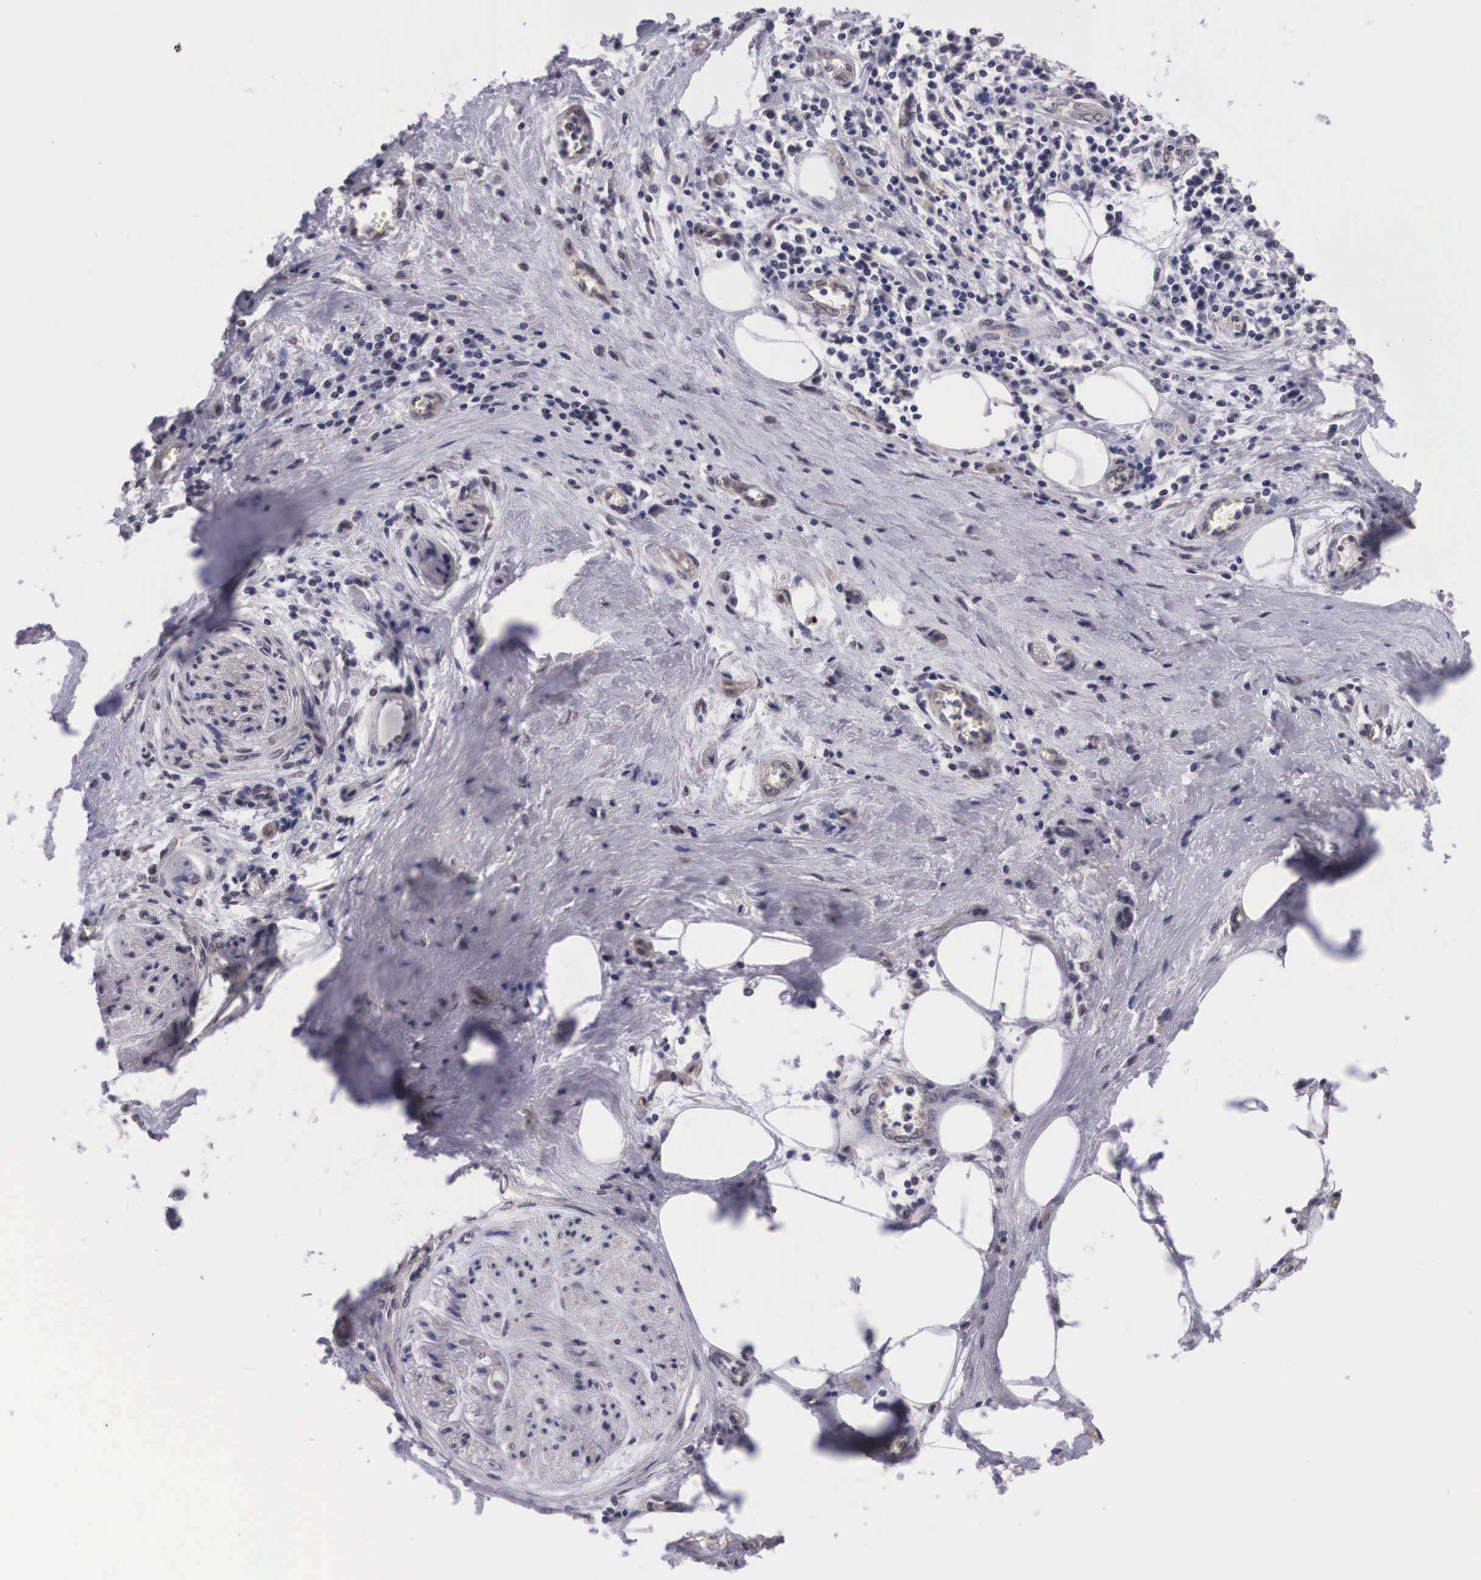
{"staining": {"intensity": "weak", "quantity": "<25%", "location": "cytoplasmic/membranous"}, "tissue": "pancreatic cancer", "cell_type": "Tumor cells", "image_type": "cancer", "snomed": [{"axis": "morphology", "description": "Adenocarcinoma, NOS"}, {"axis": "topography", "description": "Pancreas"}], "caption": "Immunohistochemistry photomicrograph of human adenocarcinoma (pancreatic) stained for a protein (brown), which shows no positivity in tumor cells.", "gene": "OTX2", "patient": {"sex": "female", "age": 70}}